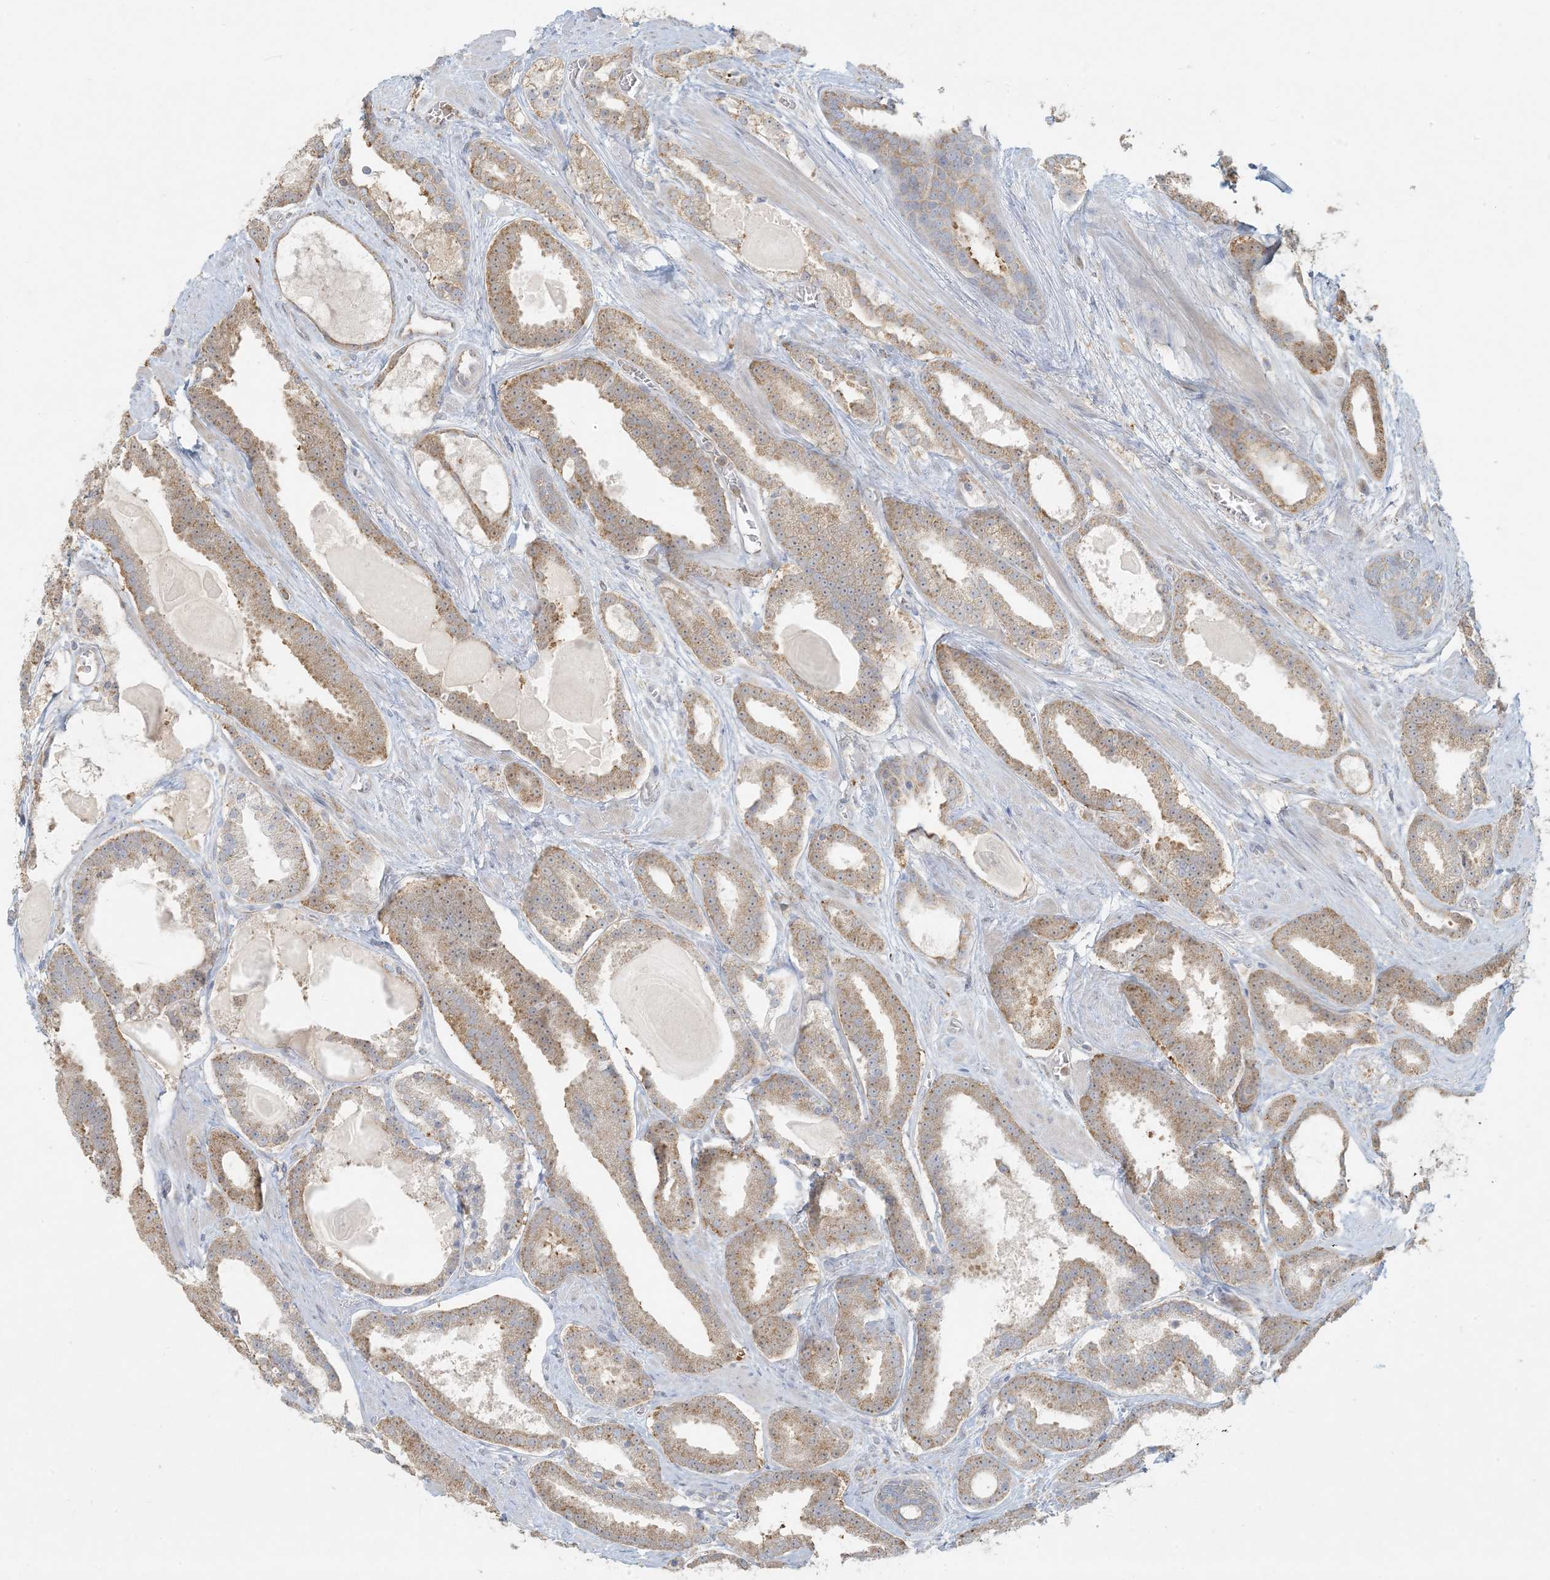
{"staining": {"intensity": "moderate", "quantity": ">75%", "location": "cytoplasmic/membranous"}, "tissue": "prostate cancer", "cell_type": "Tumor cells", "image_type": "cancer", "snomed": [{"axis": "morphology", "description": "Adenocarcinoma, High grade"}, {"axis": "topography", "description": "Prostate"}], "caption": "Prostate high-grade adenocarcinoma stained with immunohistochemistry (IHC) shows moderate cytoplasmic/membranous staining in approximately >75% of tumor cells. (brown staining indicates protein expression, while blue staining denotes nuclei).", "gene": "HACL1", "patient": {"sex": "male", "age": 60}}